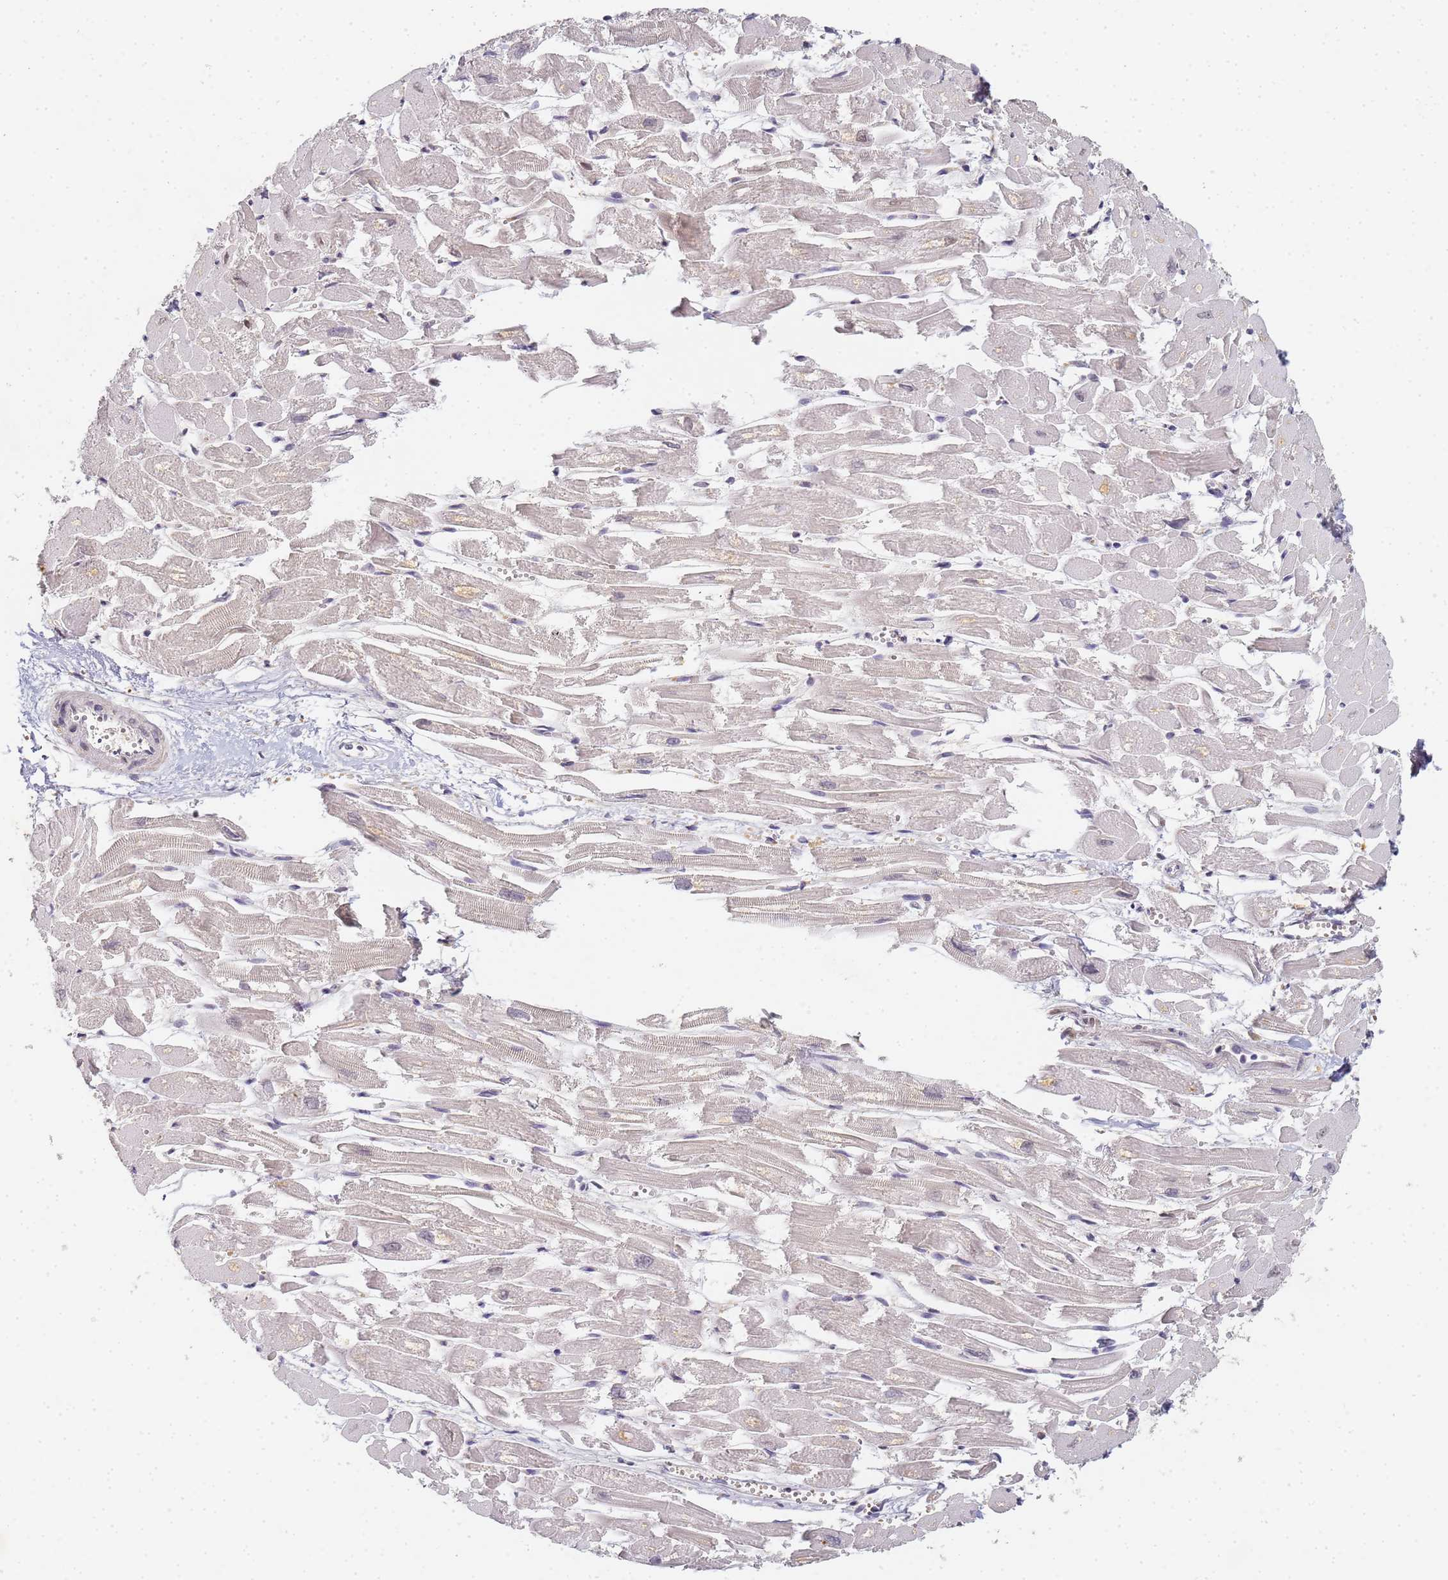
{"staining": {"intensity": "negative", "quantity": "none", "location": "none"}, "tissue": "heart muscle", "cell_type": "Cardiomyocytes", "image_type": "normal", "snomed": [{"axis": "morphology", "description": "Normal tissue, NOS"}, {"axis": "topography", "description": "Heart"}], "caption": "A high-resolution photomicrograph shows immunohistochemistry (IHC) staining of normal heart muscle, which exhibits no significant expression in cardiomyocytes.", "gene": "HMCES", "patient": {"sex": "male", "age": 54}}